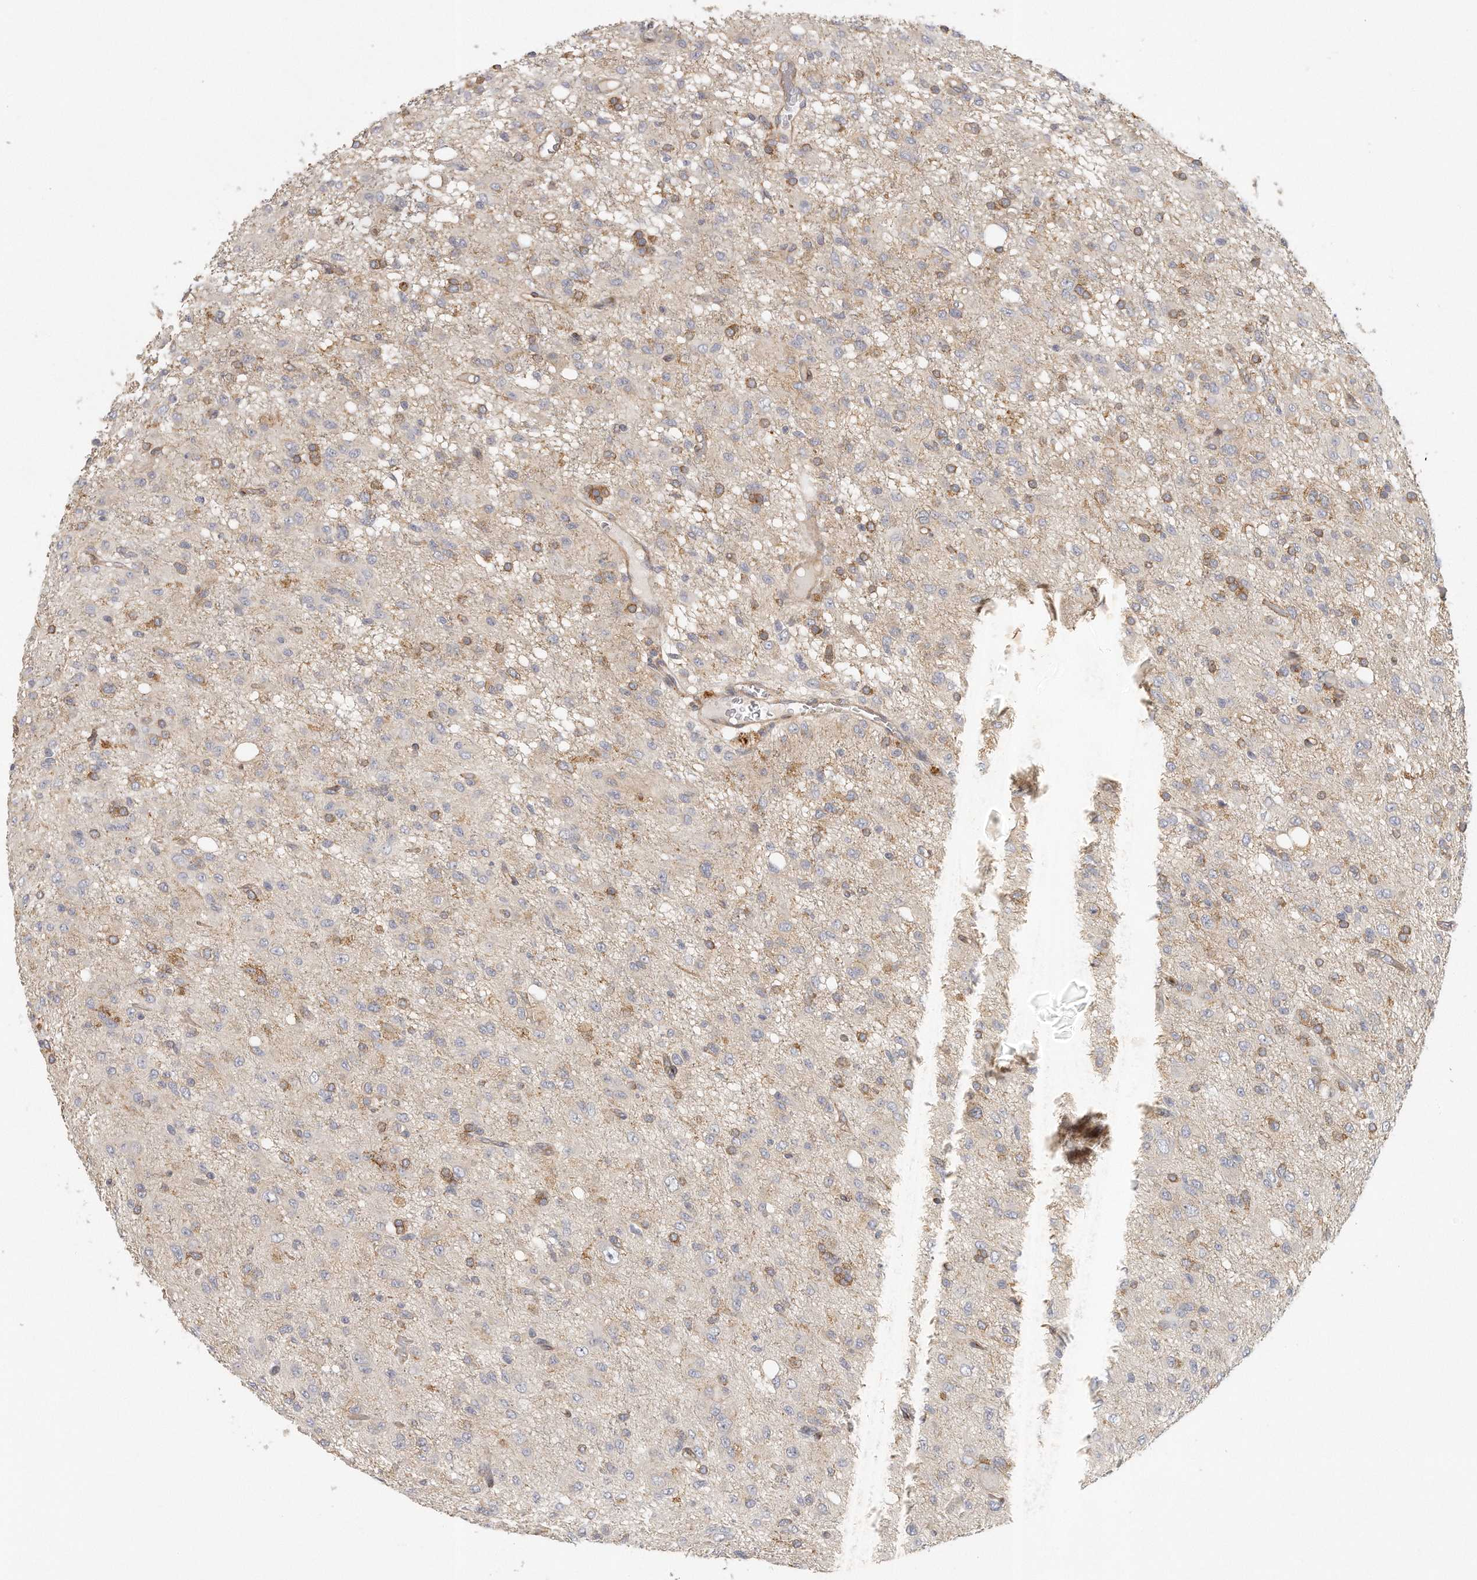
{"staining": {"intensity": "moderate", "quantity": "<25%", "location": "cytoplasmic/membranous"}, "tissue": "glioma", "cell_type": "Tumor cells", "image_type": "cancer", "snomed": [{"axis": "morphology", "description": "Glioma, malignant, High grade"}, {"axis": "topography", "description": "Brain"}], "caption": "Protein staining by IHC exhibits moderate cytoplasmic/membranous expression in approximately <25% of tumor cells in glioma.", "gene": "MTERF4", "patient": {"sex": "female", "age": 59}}